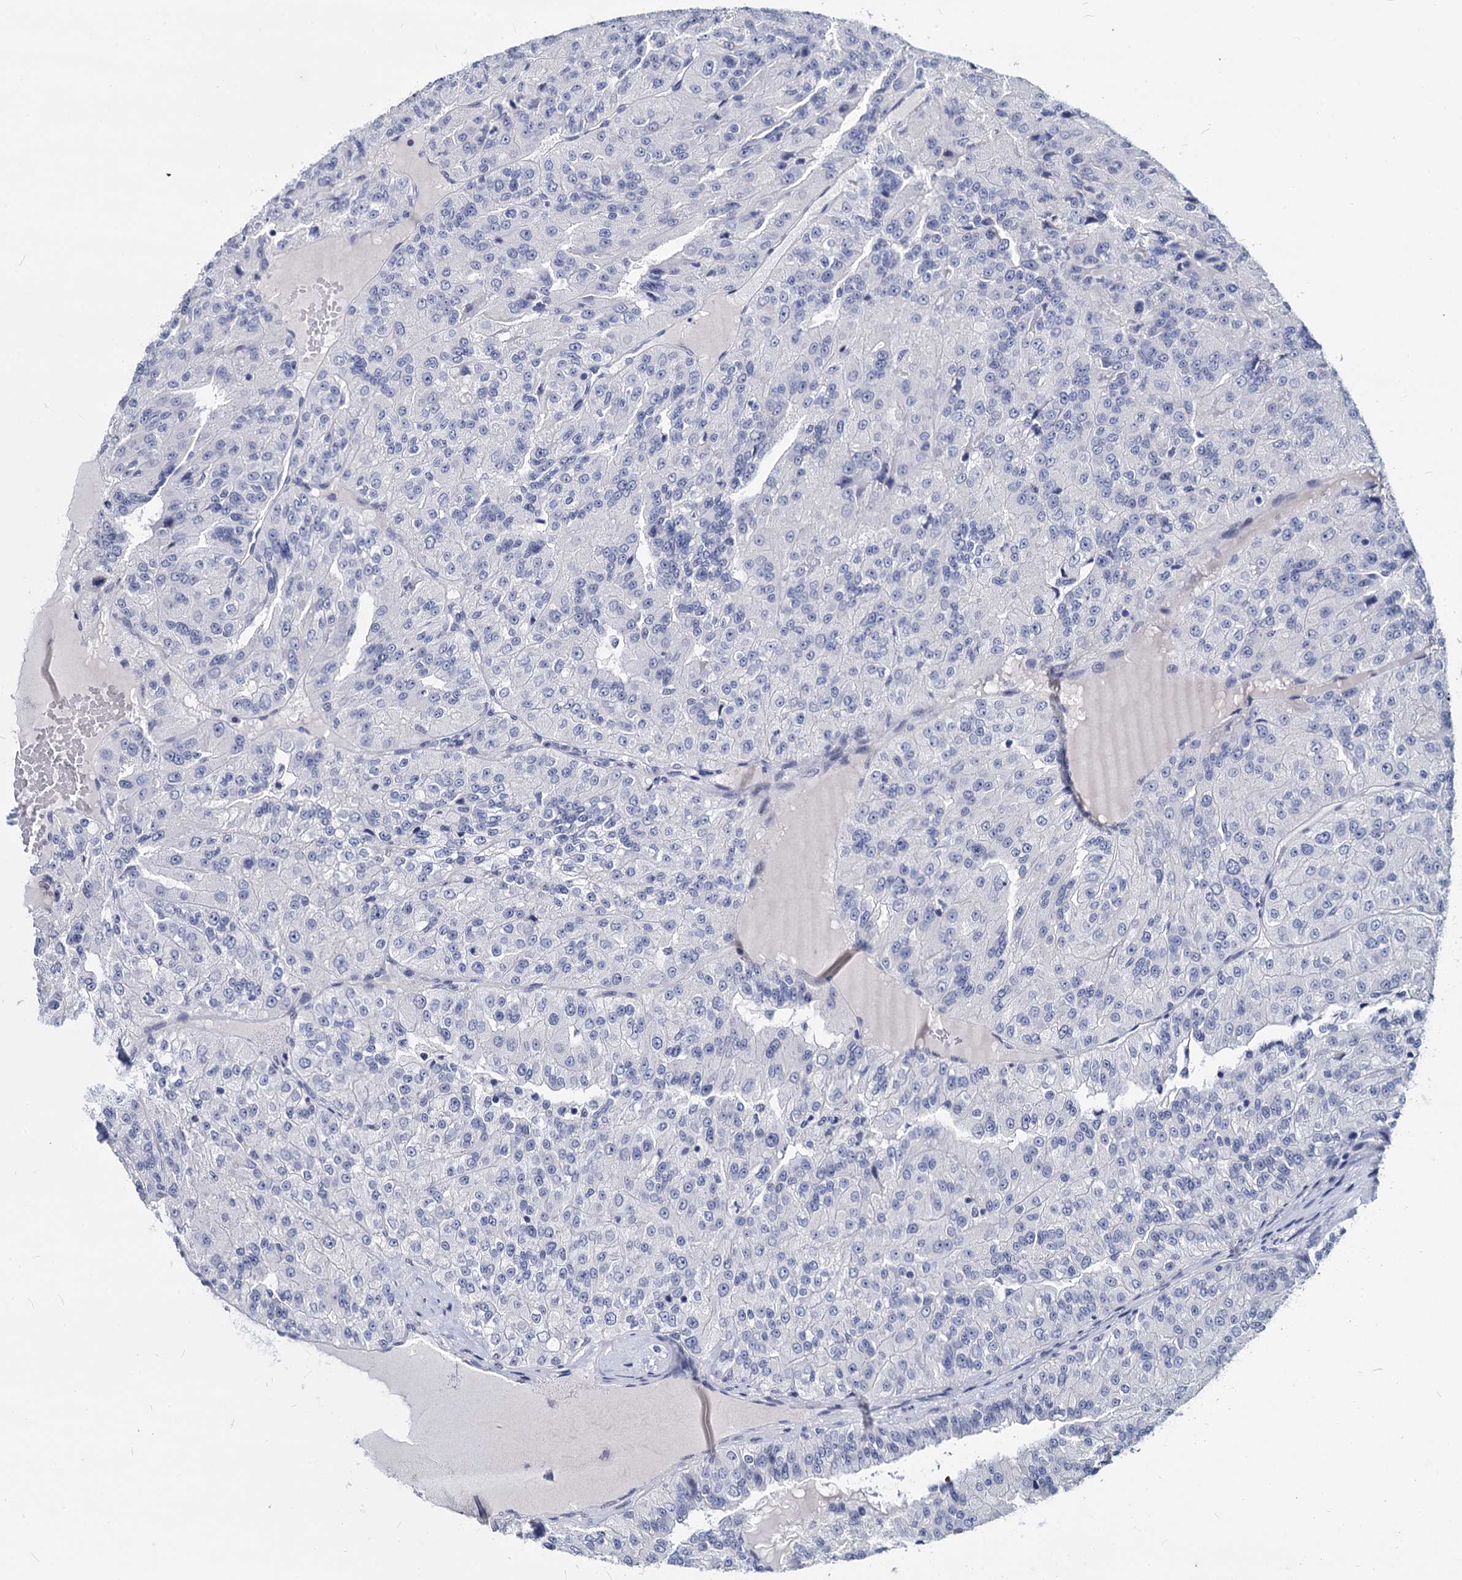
{"staining": {"intensity": "negative", "quantity": "none", "location": "none"}, "tissue": "renal cancer", "cell_type": "Tumor cells", "image_type": "cancer", "snomed": [{"axis": "morphology", "description": "Adenocarcinoma, NOS"}, {"axis": "topography", "description": "Kidney"}], "caption": "The histopathology image exhibits no staining of tumor cells in renal cancer. Brightfield microscopy of immunohistochemistry stained with DAB (brown) and hematoxylin (blue), captured at high magnification.", "gene": "MAGEA4", "patient": {"sex": "female", "age": 63}}